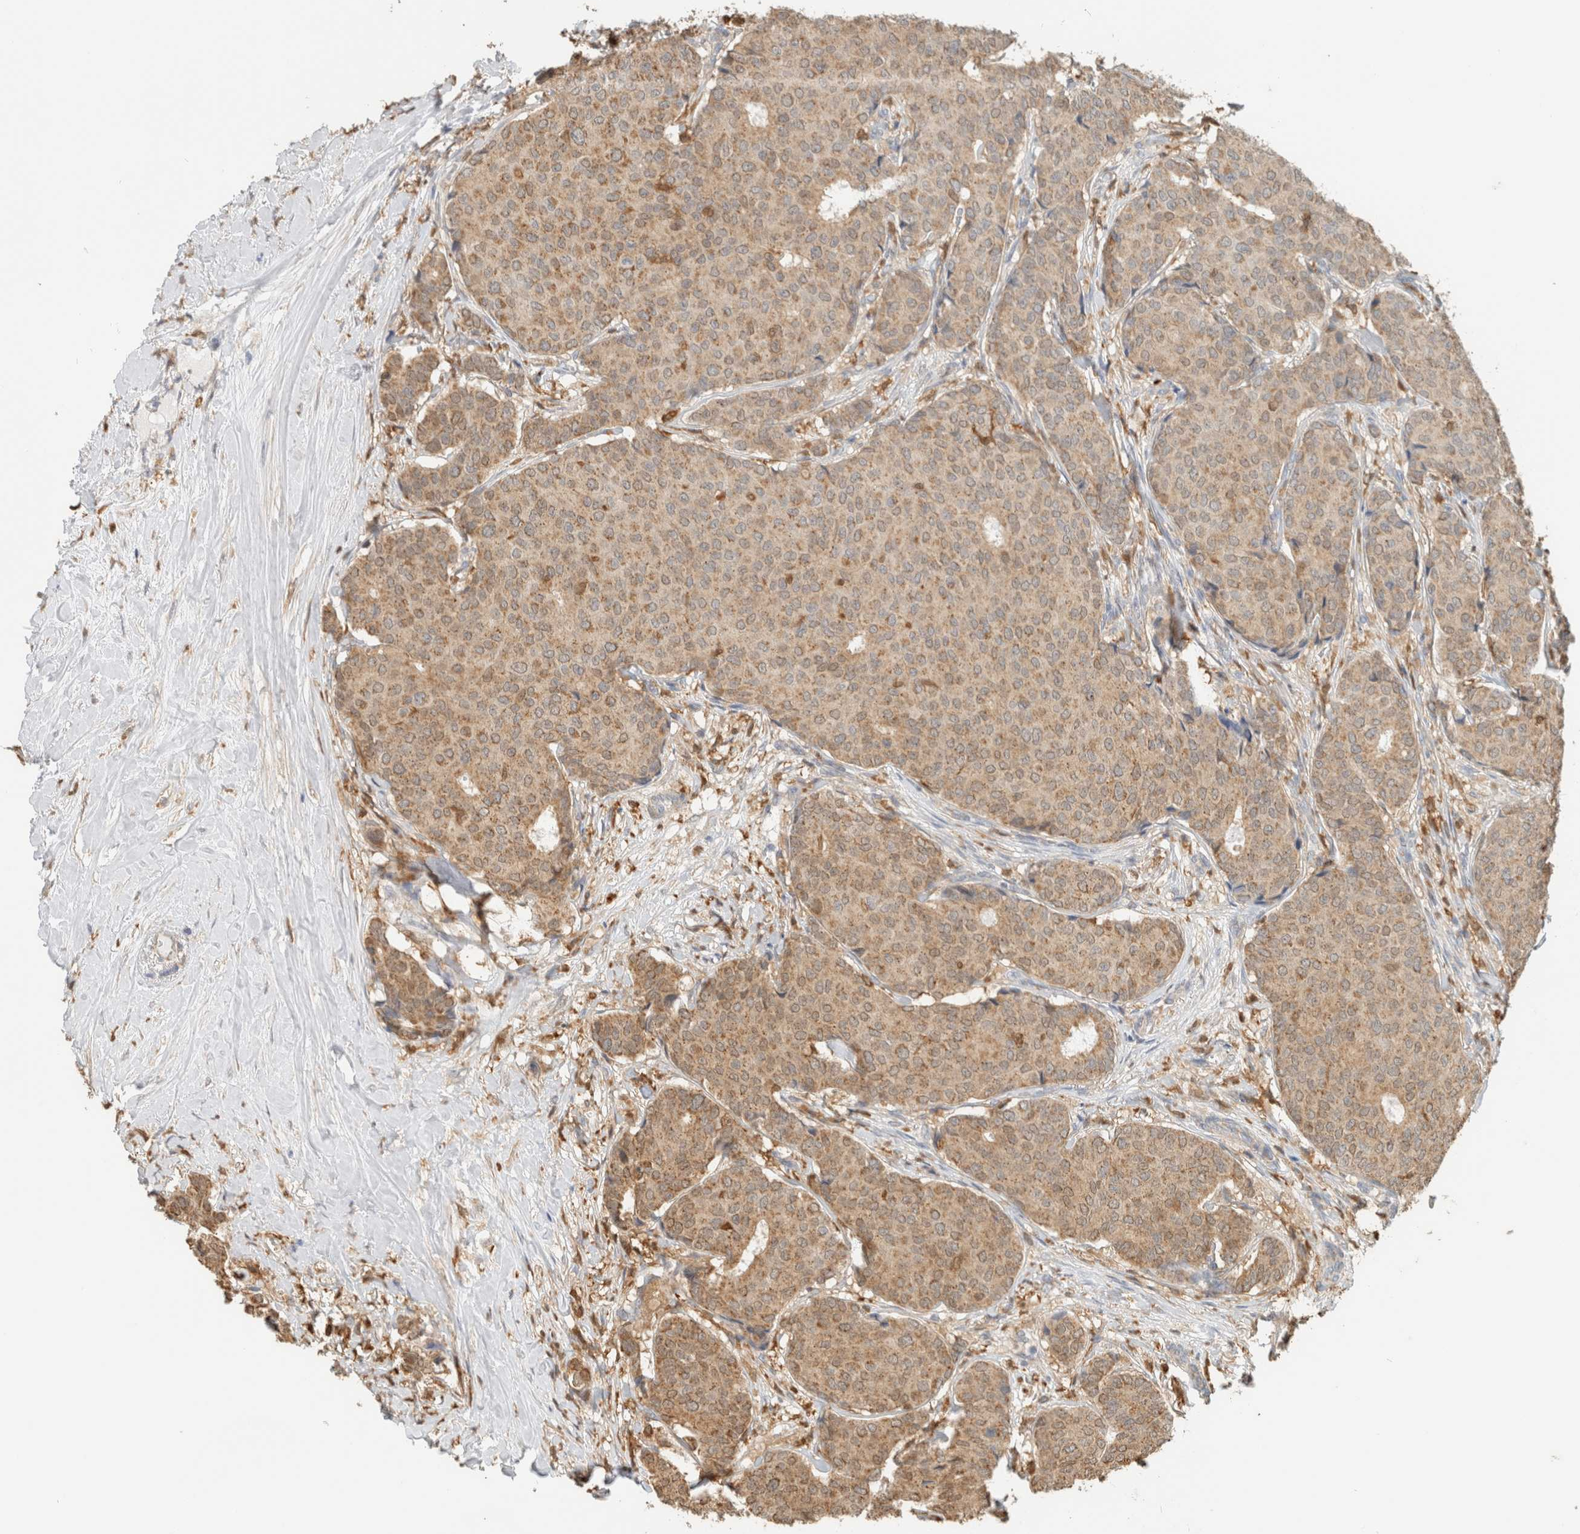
{"staining": {"intensity": "weak", "quantity": ">75%", "location": "cytoplasmic/membranous"}, "tissue": "breast cancer", "cell_type": "Tumor cells", "image_type": "cancer", "snomed": [{"axis": "morphology", "description": "Duct carcinoma"}, {"axis": "topography", "description": "Breast"}], "caption": "Protein positivity by immunohistochemistry exhibits weak cytoplasmic/membranous staining in about >75% of tumor cells in breast cancer (intraductal carcinoma).", "gene": "CAPG", "patient": {"sex": "female", "age": 75}}